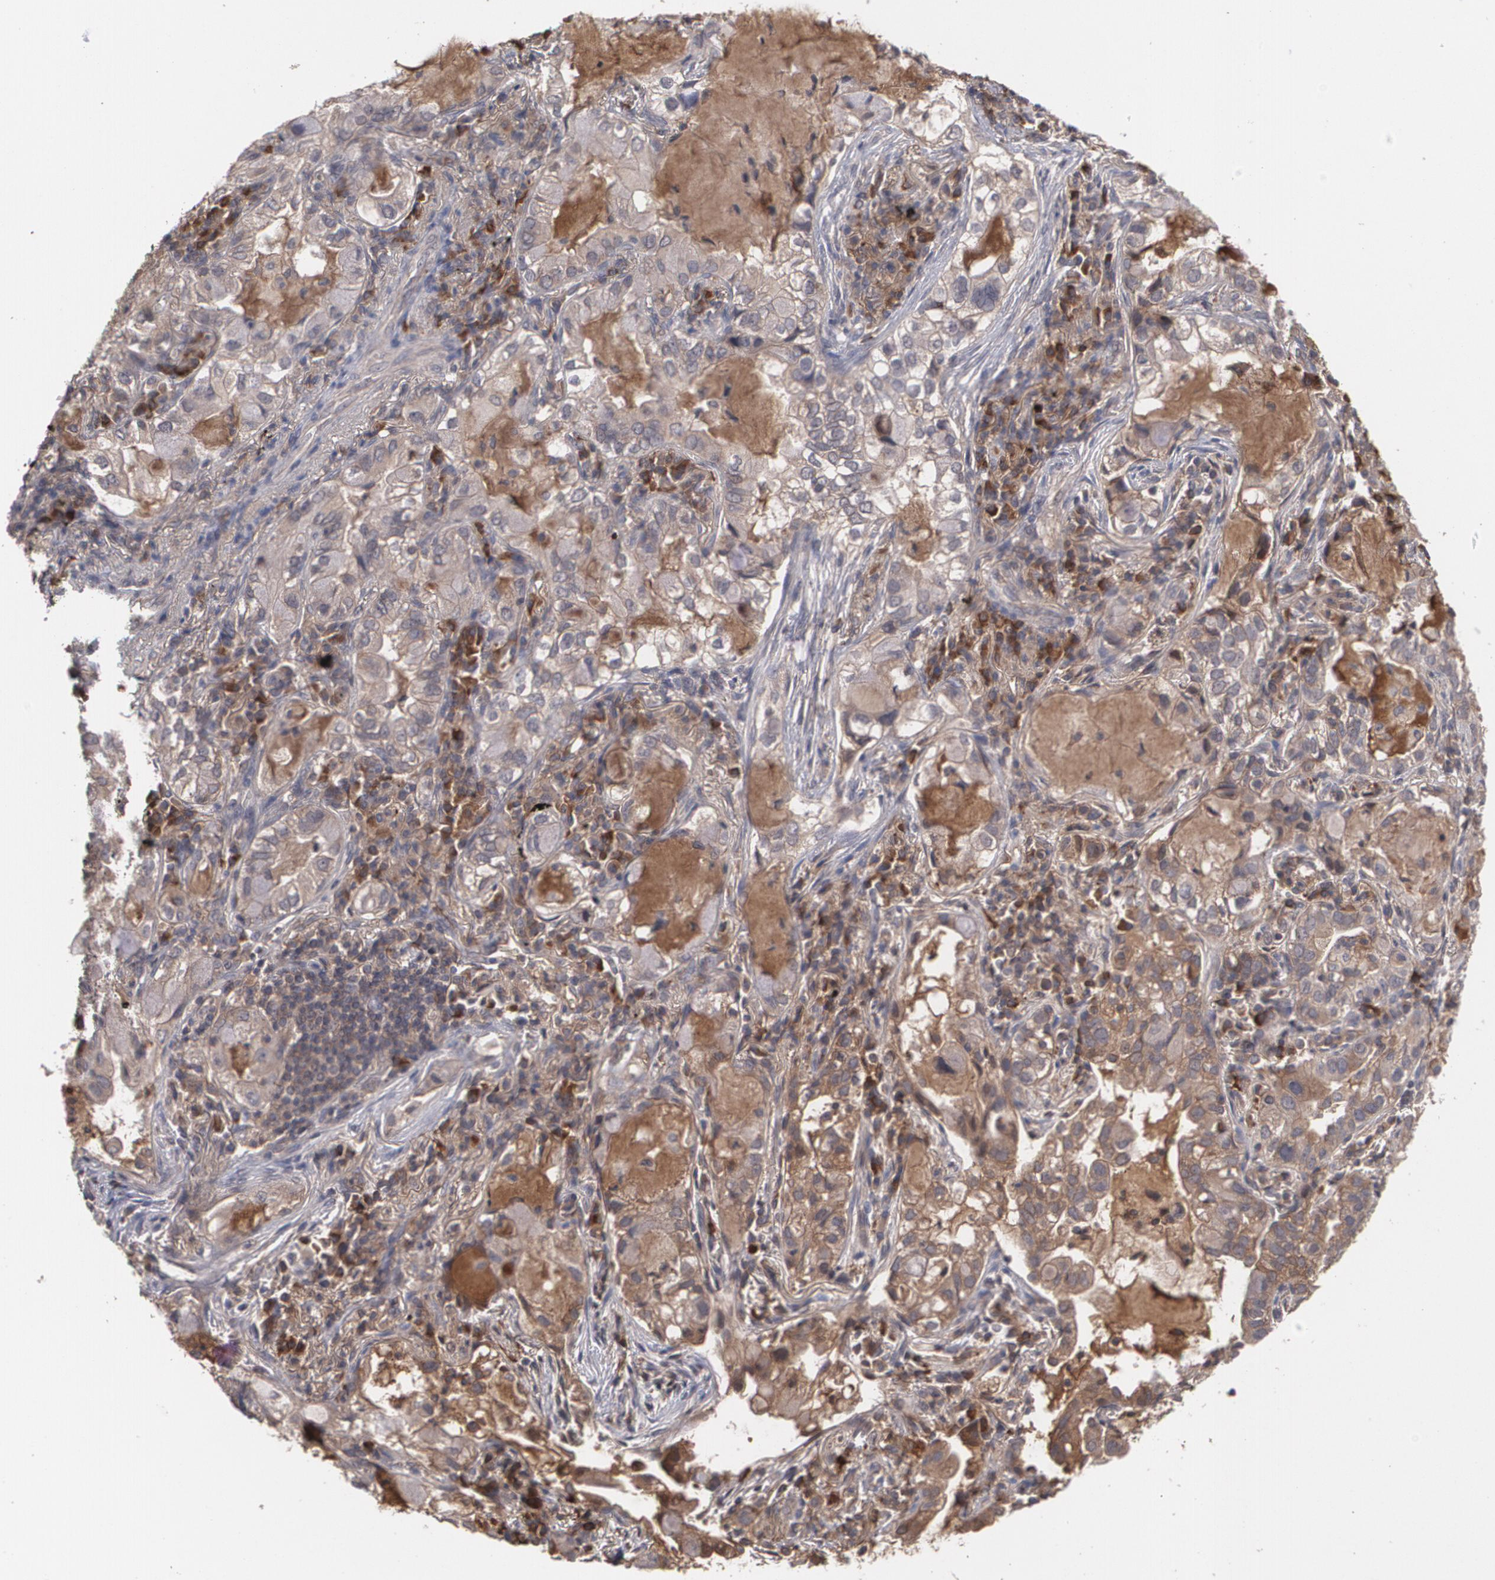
{"staining": {"intensity": "moderate", "quantity": ">75%", "location": "cytoplasmic/membranous"}, "tissue": "lung cancer", "cell_type": "Tumor cells", "image_type": "cancer", "snomed": [{"axis": "morphology", "description": "Adenocarcinoma, NOS"}, {"axis": "topography", "description": "Lung"}], "caption": "Protein staining of lung adenocarcinoma tissue shows moderate cytoplasmic/membranous staining in about >75% of tumor cells.", "gene": "ARF6", "patient": {"sex": "female", "age": 50}}